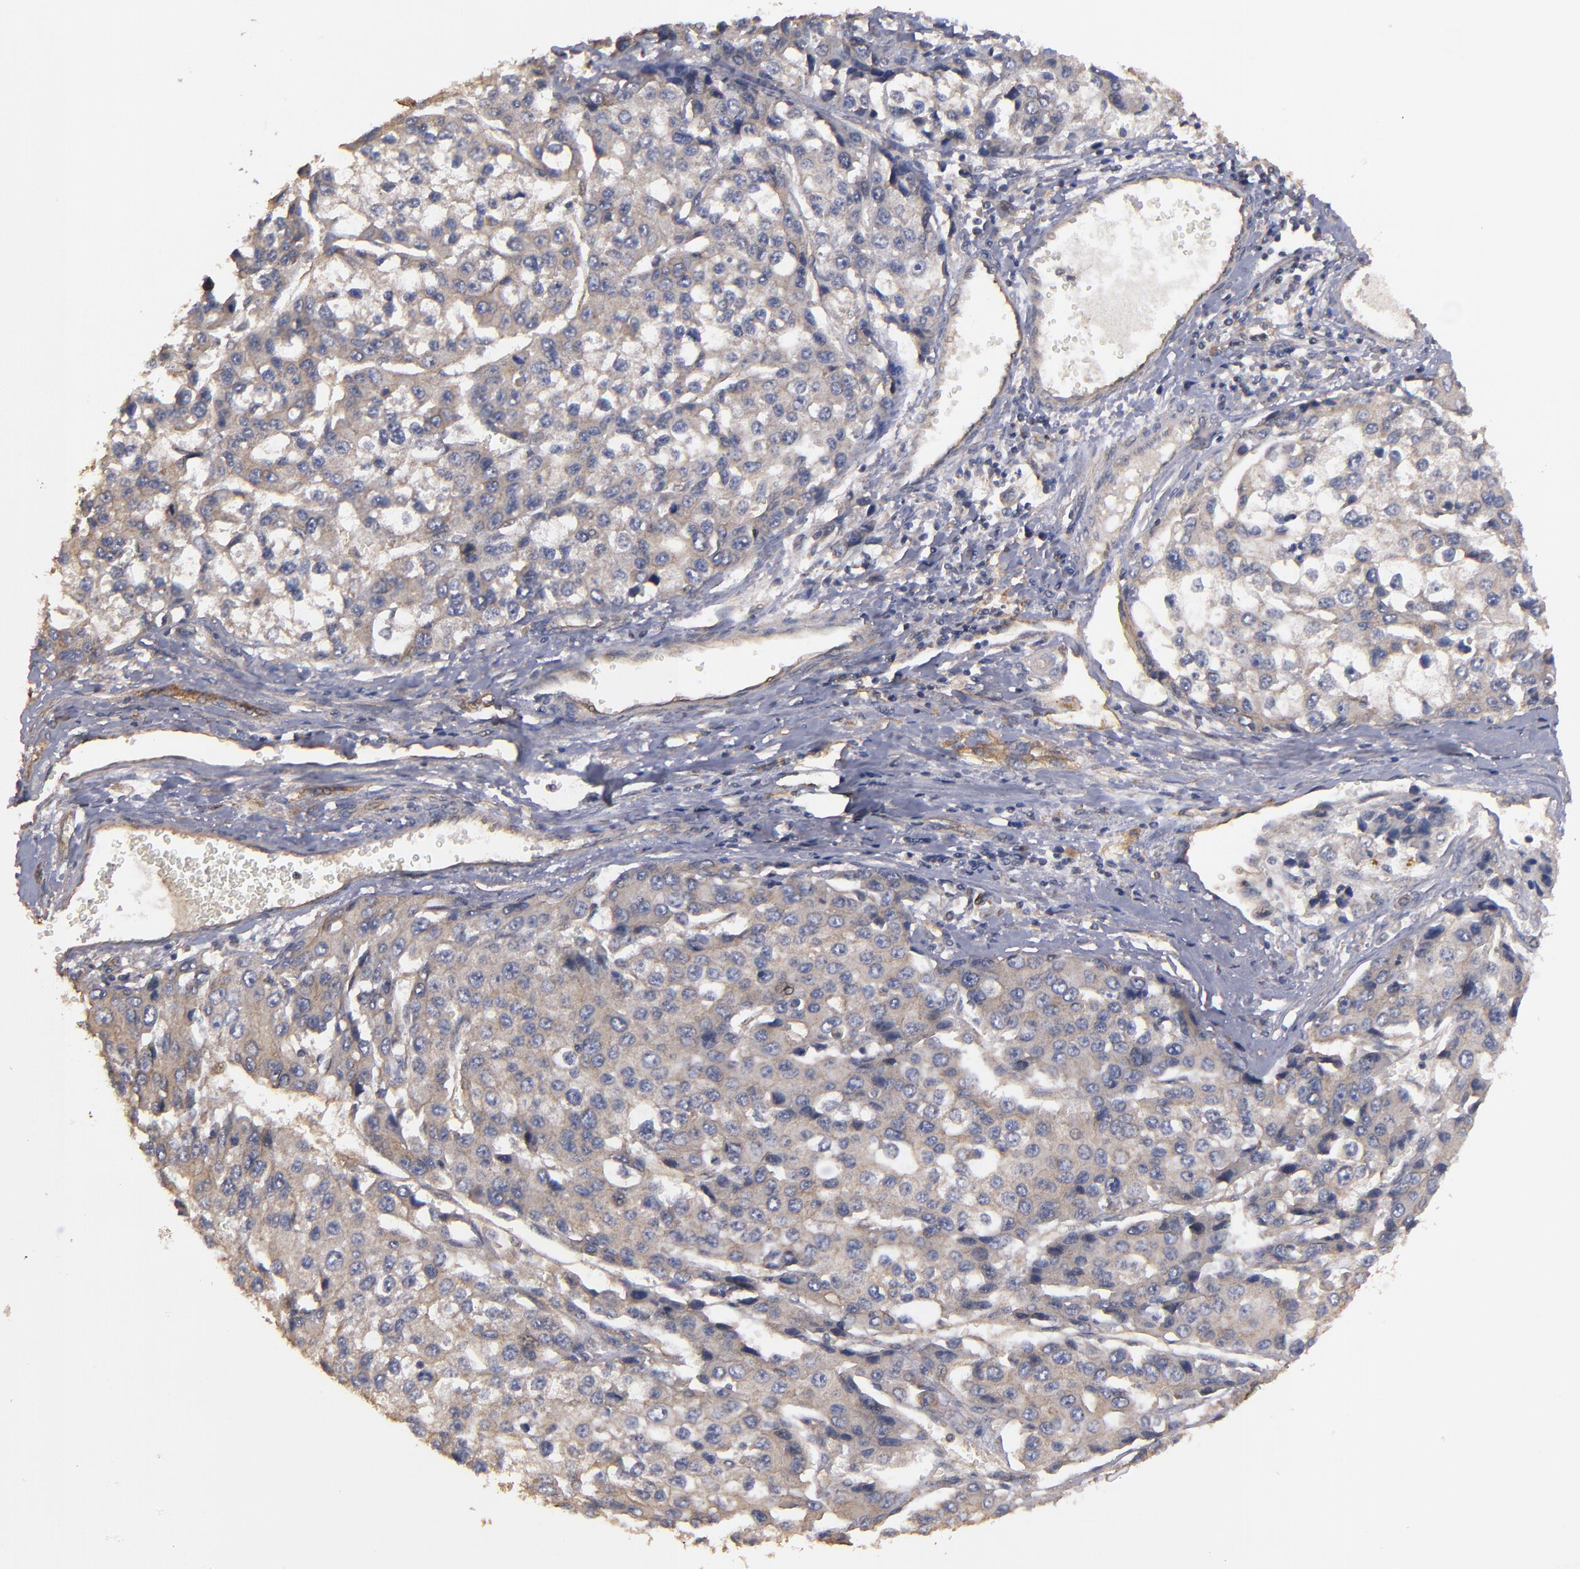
{"staining": {"intensity": "moderate", "quantity": ">75%", "location": "cytoplasmic/membranous"}, "tissue": "liver cancer", "cell_type": "Tumor cells", "image_type": "cancer", "snomed": [{"axis": "morphology", "description": "Carcinoma, Hepatocellular, NOS"}, {"axis": "topography", "description": "Liver"}], "caption": "Moderate cytoplasmic/membranous protein positivity is present in approximately >75% of tumor cells in liver cancer. The staining was performed using DAB (3,3'-diaminobenzidine) to visualize the protein expression in brown, while the nuclei were stained in blue with hematoxylin (Magnification: 20x).", "gene": "DMD", "patient": {"sex": "female", "age": 66}}